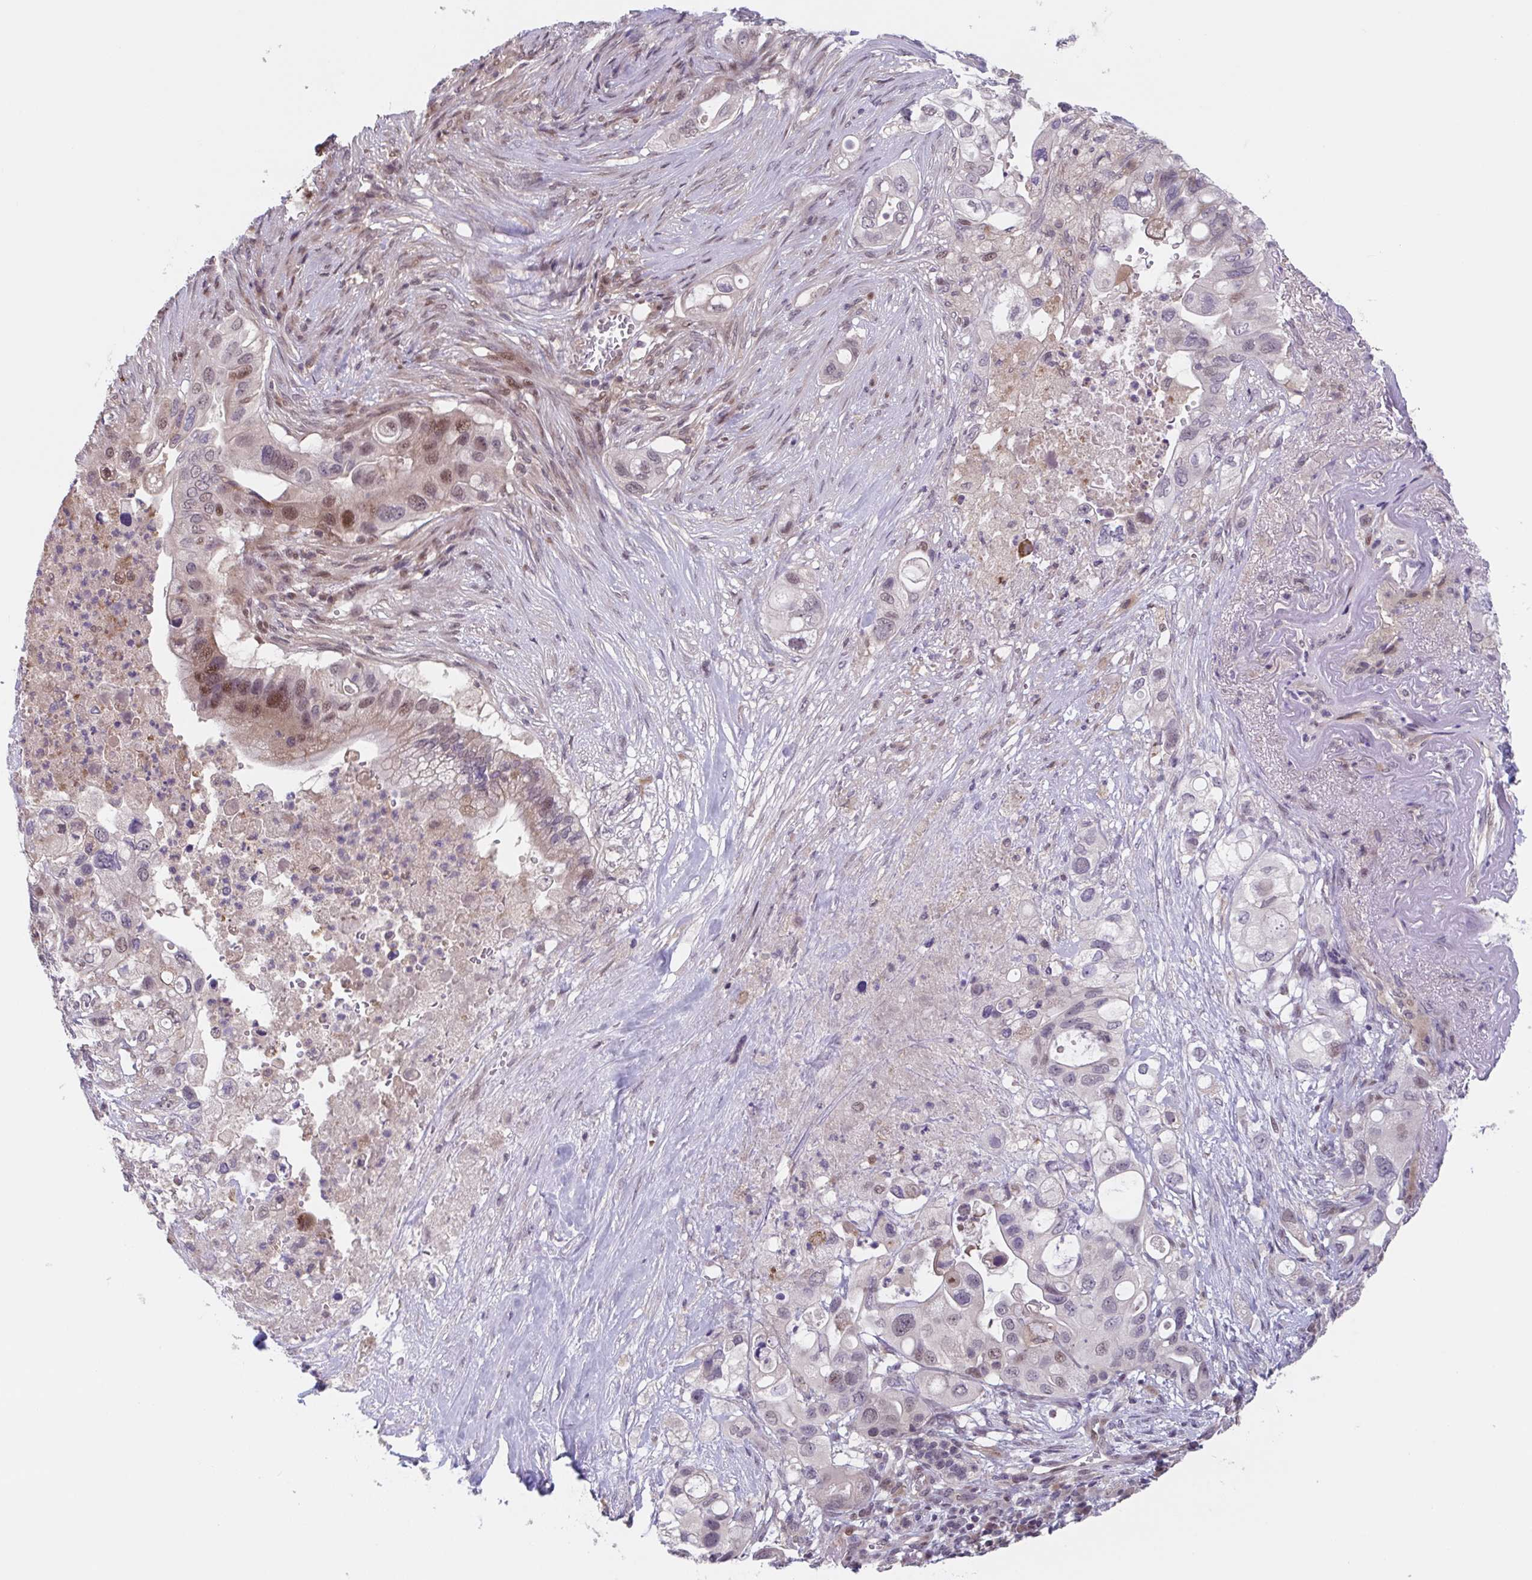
{"staining": {"intensity": "moderate", "quantity": "<25%", "location": "nuclear"}, "tissue": "pancreatic cancer", "cell_type": "Tumor cells", "image_type": "cancer", "snomed": [{"axis": "morphology", "description": "Adenocarcinoma, NOS"}, {"axis": "topography", "description": "Pancreas"}], "caption": "Pancreatic adenocarcinoma was stained to show a protein in brown. There is low levels of moderate nuclear expression in approximately <25% of tumor cells.", "gene": "RIOK1", "patient": {"sex": "female", "age": 72}}